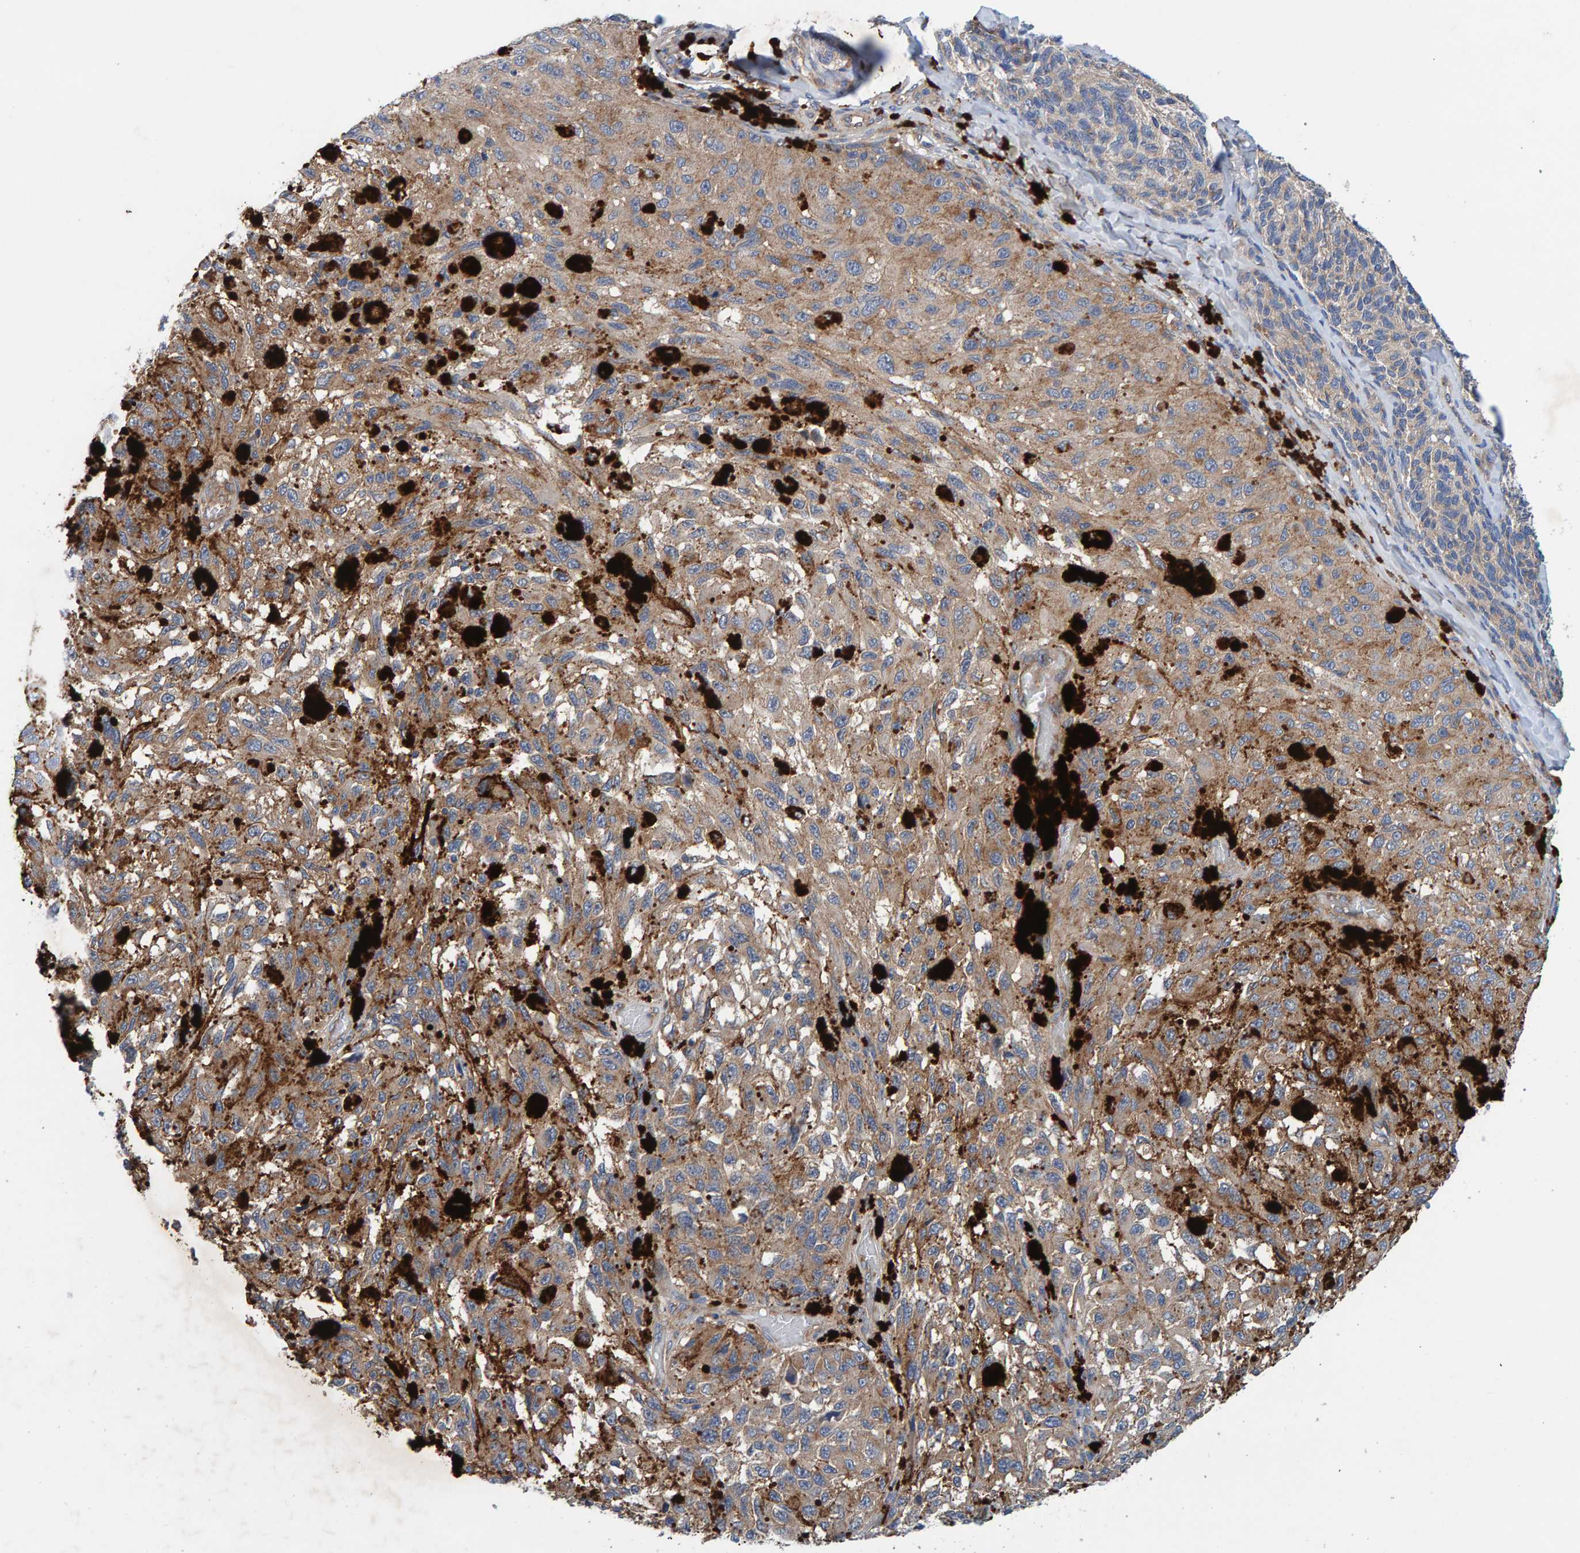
{"staining": {"intensity": "moderate", "quantity": ">75%", "location": "cytoplasmic/membranous"}, "tissue": "melanoma", "cell_type": "Tumor cells", "image_type": "cancer", "snomed": [{"axis": "morphology", "description": "Malignant melanoma, NOS"}, {"axis": "topography", "description": "Skin"}], "caption": "IHC (DAB) staining of human malignant melanoma reveals moderate cytoplasmic/membranous protein positivity in about >75% of tumor cells. (Stains: DAB (3,3'-diaminobenzidine) in brown, nuclei in blue, Microscopy: brightfield microscopy at high magnification).", "gene": "MKLN1", "patient": {"sex": "female", "age": 73}}